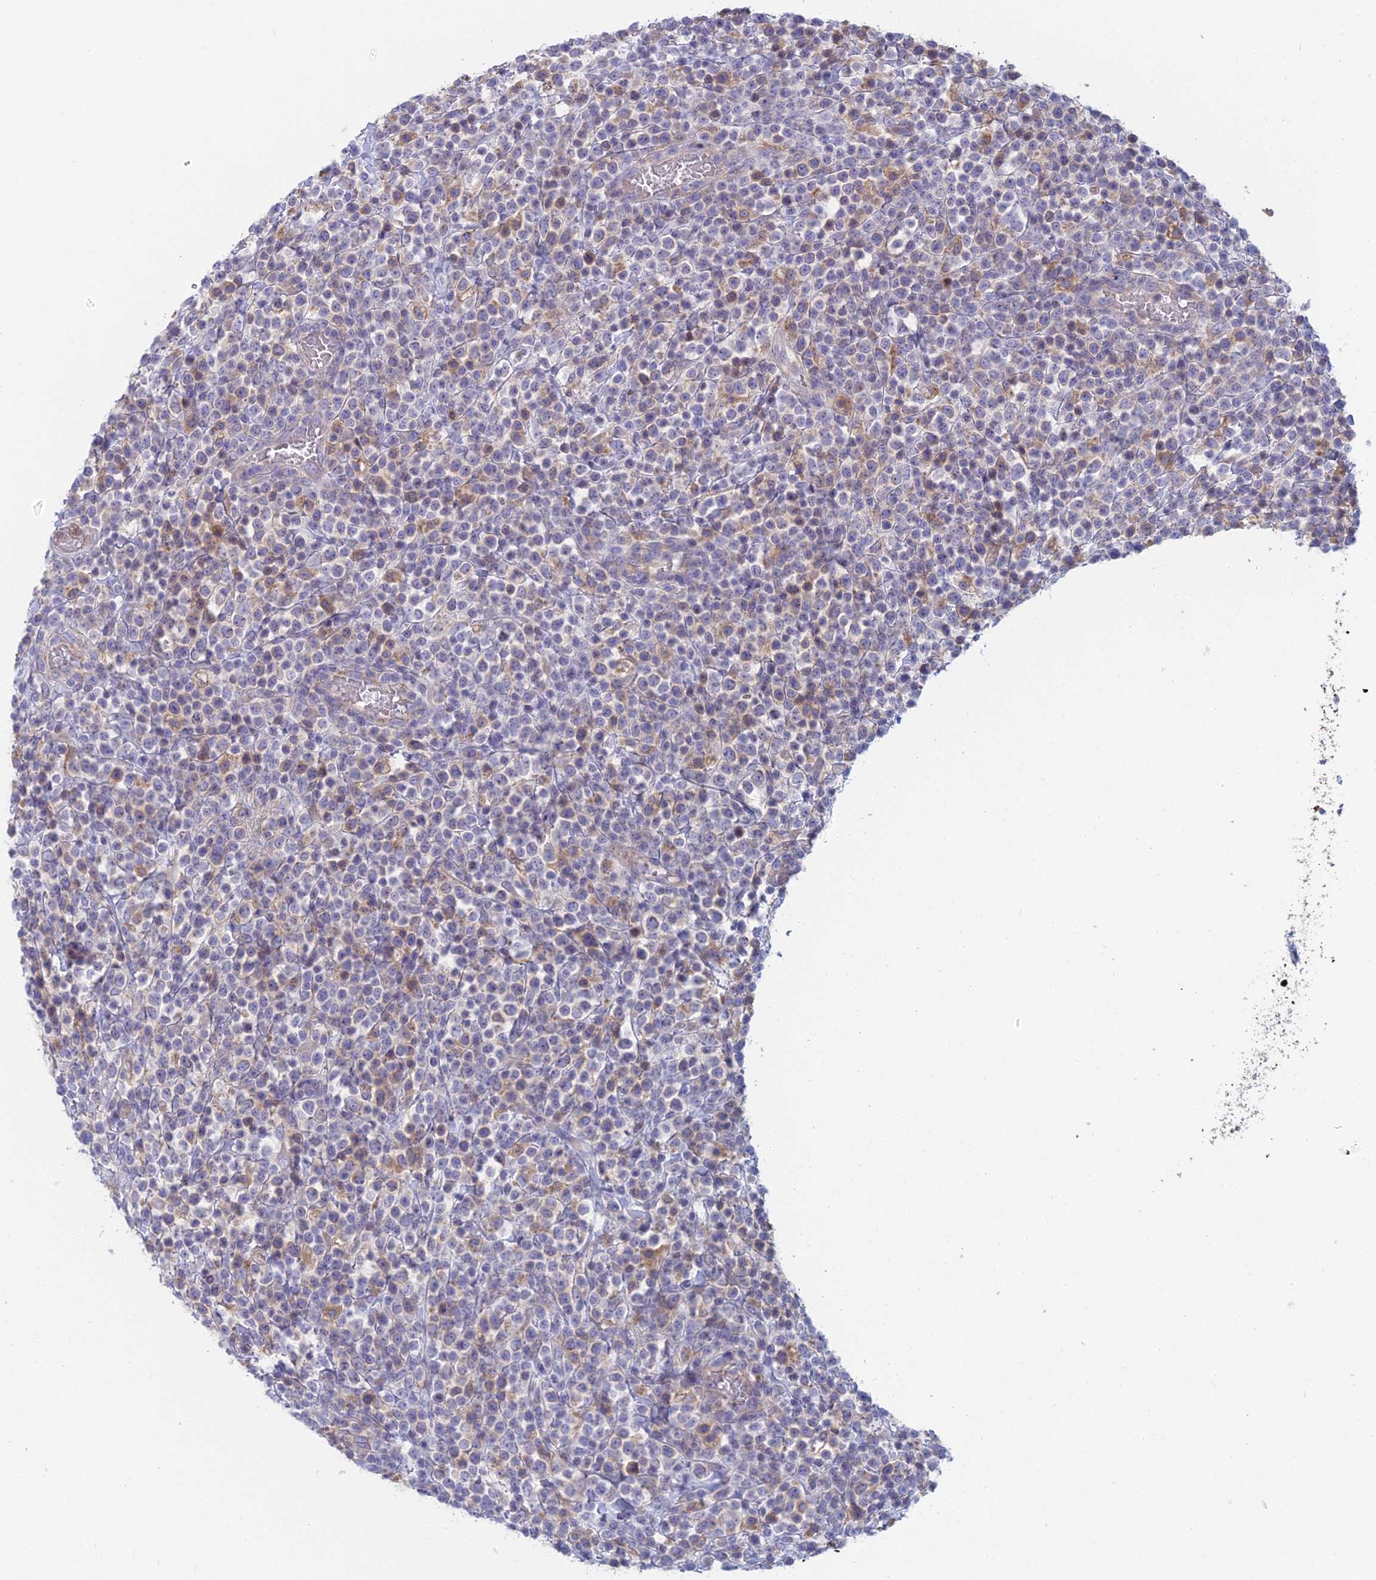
{"staining": {"intensity": "negative", "quantity": "none", "location": "none"}, "tissue": "lymphoma", "cell_type": "Tumor cells", "image_type": "cancer", "snomed": [{"axis": "morphology", "description": "Malignant lymphoma, non-Hodgkin's type, High grade"}, {"axis": "topography", "description": "Colon"}], "caption": "An IHC micrograph of lymphoma is shown. There is no staining in tumor cells of lymphoma.", "gene": "IFTAP", "patient": {"sex": "female", "age": 53}}